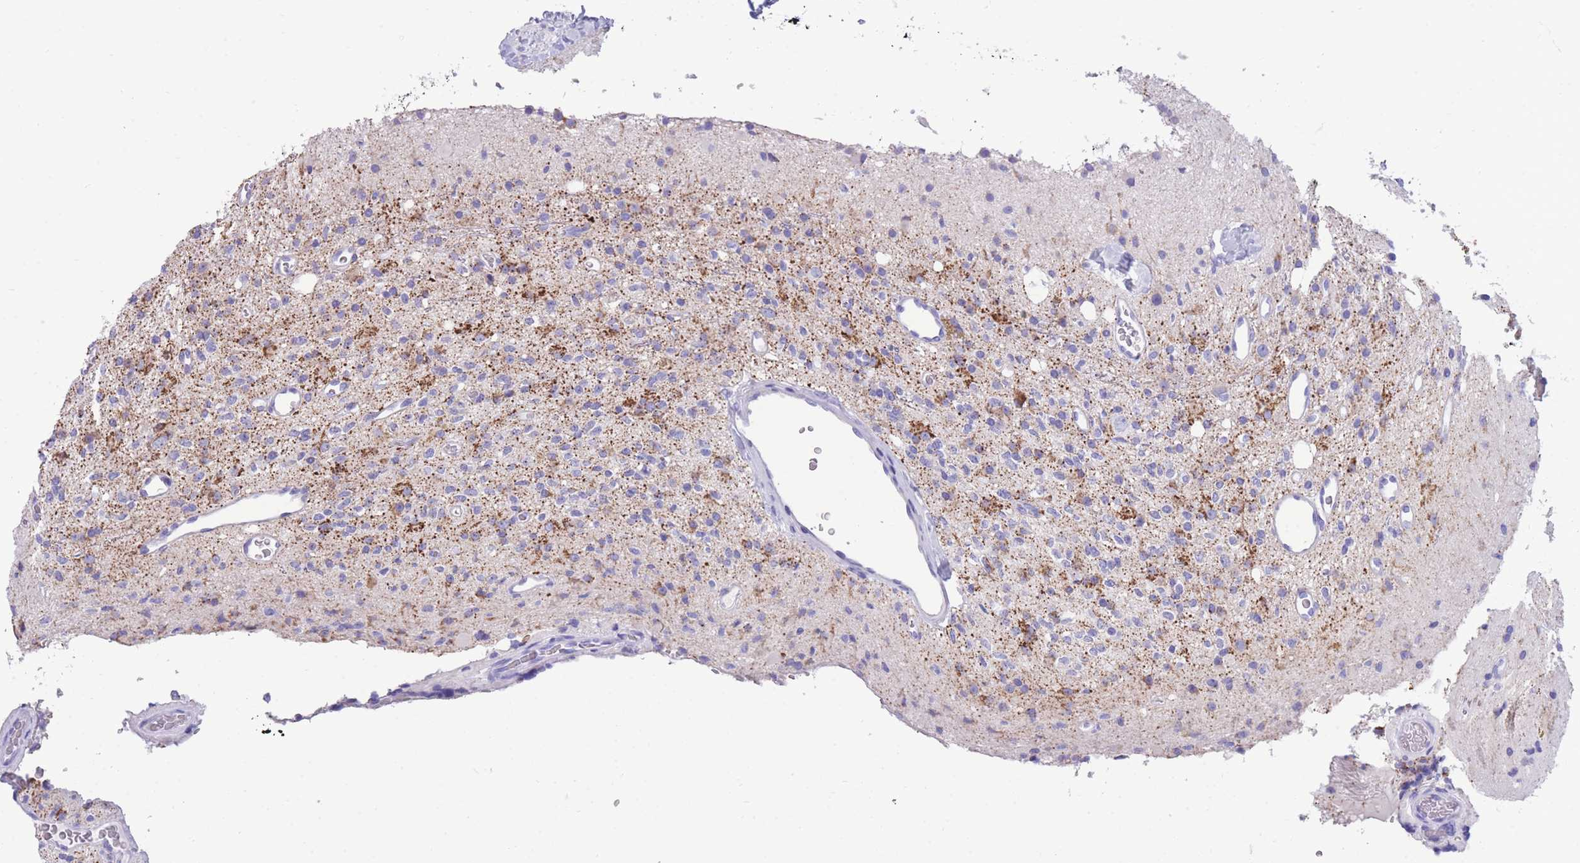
{"staining": {"intensity": "strong", "quantity": "<25%", "location": "cytoplasmic/membranous"}, "tissue": "glioma", "cell_type": "Tumor cells", "image_type": "cancer", "snomed": [{"axis": "morphology", "description": "Glioma, malignant, High grade"}, {"axis": "topography", "description": "Brain"}], "caption": "Brown immunohistochemical staining in human malignant glioma (high-grade) reveals strong cytoplasmic/membranous positivity in about <25% of tumor cells.", "gene": "INTS2", "patient": {"sex": "male", "age": 34}}